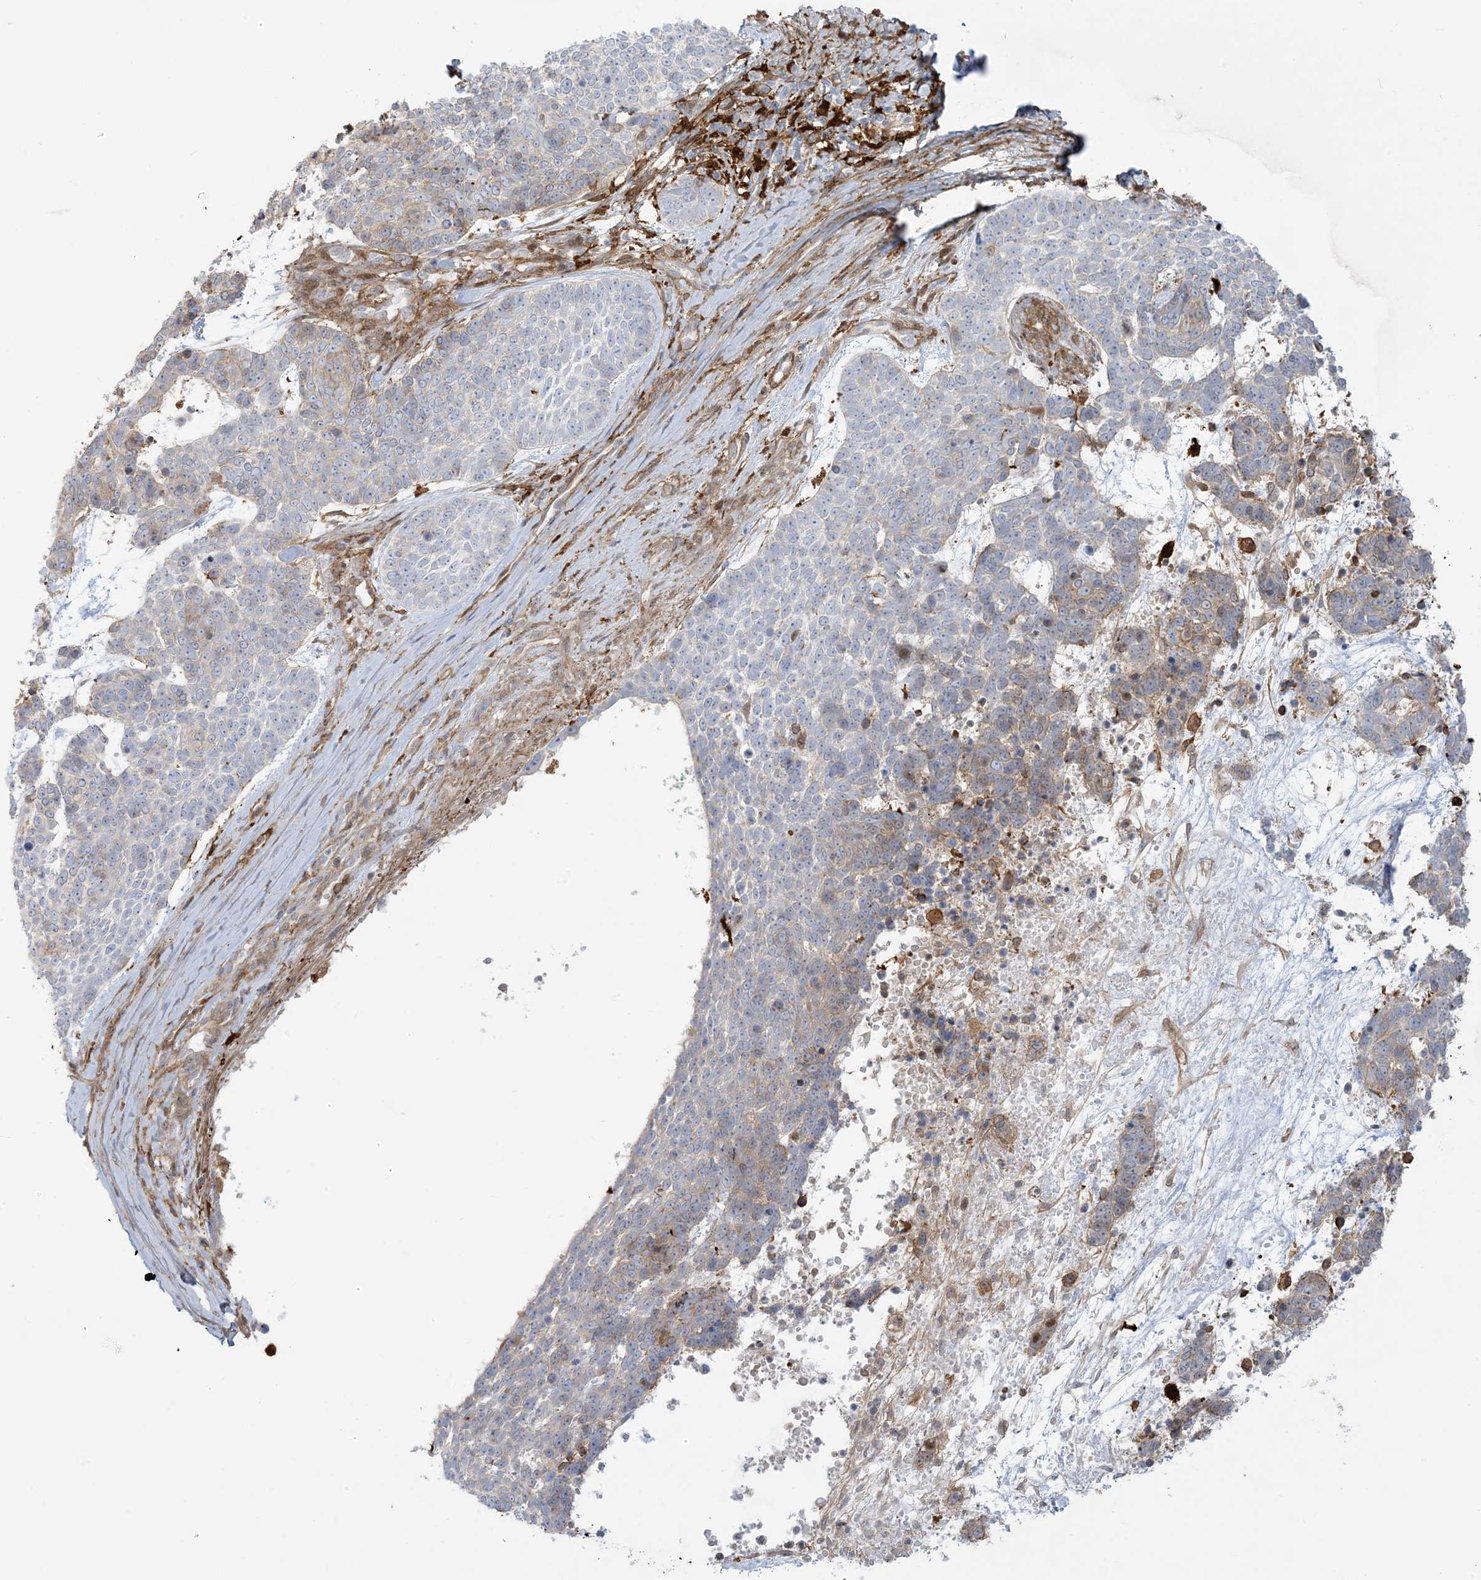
{"staining": {"intensity": "weak", "quantity": "<25%", "location": "cytoplasmic/membranous"}, "tissue": "skin cancer", "cell_type": "Tumor cells", "image_type": "cancer", "snomed": [{"axis": "morphology", "description": "Basal cell carcinoma"}, {"axis": "topography", "description": "Skin"}], "caption": "Immunohistochemistry of human skin cancer reveals no staining in tumor cells.", "gene": "ICMT", "patient": {"sex": "female", "age": 81}}